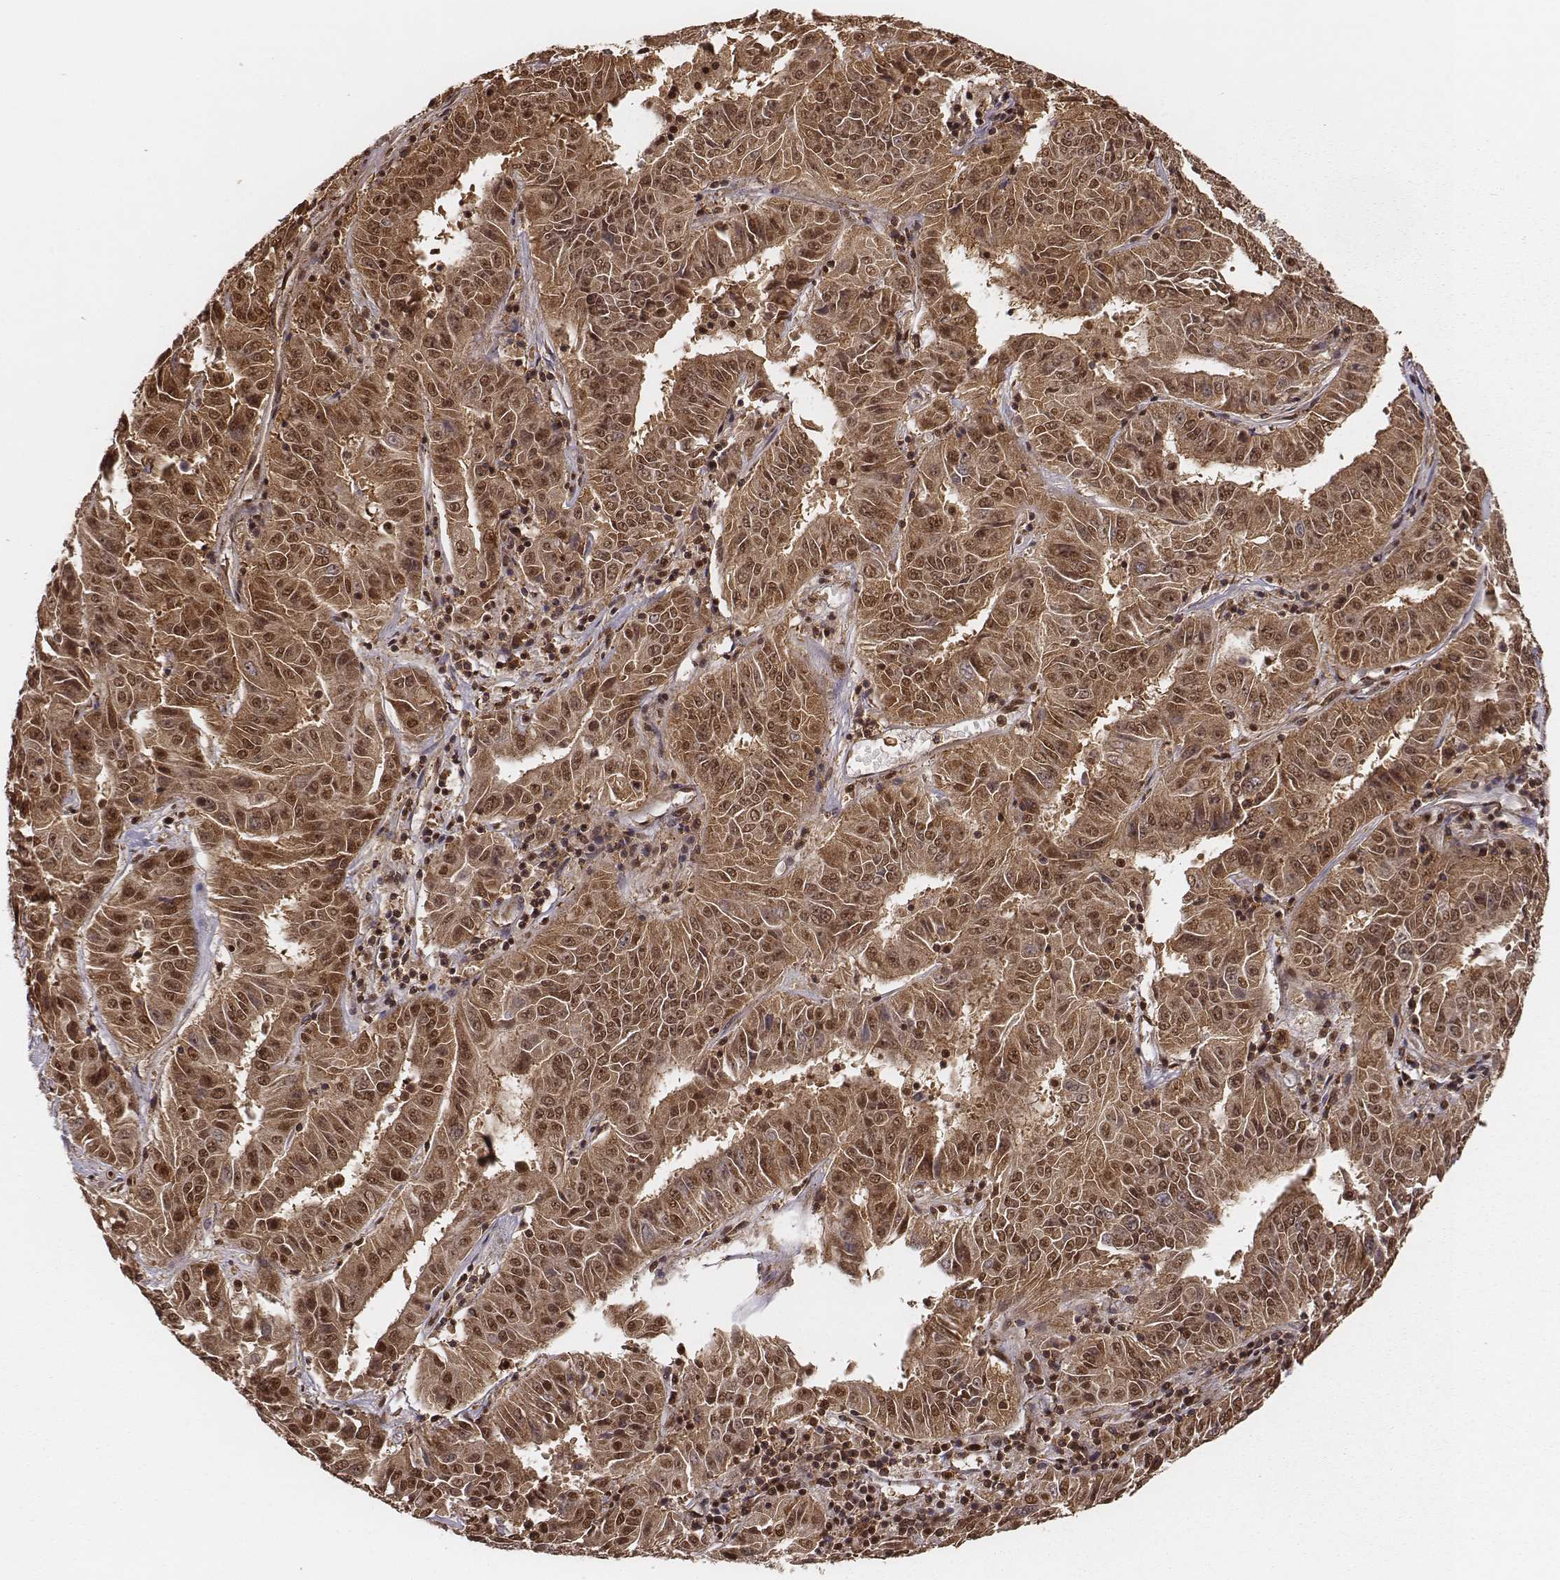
{"staining": {"intensity": "moderate", "quantity": ">75%", "location": "cytoplasmic/membranous"}, "tissue": "pancreatic cancer", "cell_type": "Tumor cells", "image_type": "cancer", "snomed": [{"axis": "morphology", "description": "Adenocarcinoma, NOS"}, {"axis": "topography", "description": "Pancreas"}], "caption": "Immunohistochemistry (IHC) image of neoplastic tissue: human pancreatic adenocarcinoma stained using IHC reveals medium levels of moderate protein expression localized specifically in the cytoplasmic/membranous of tumor cells, appearing as a cytoplasmic/membranous brown color.", "gene": "NFX1", "patient": {"sex": "male", "age": 63}}